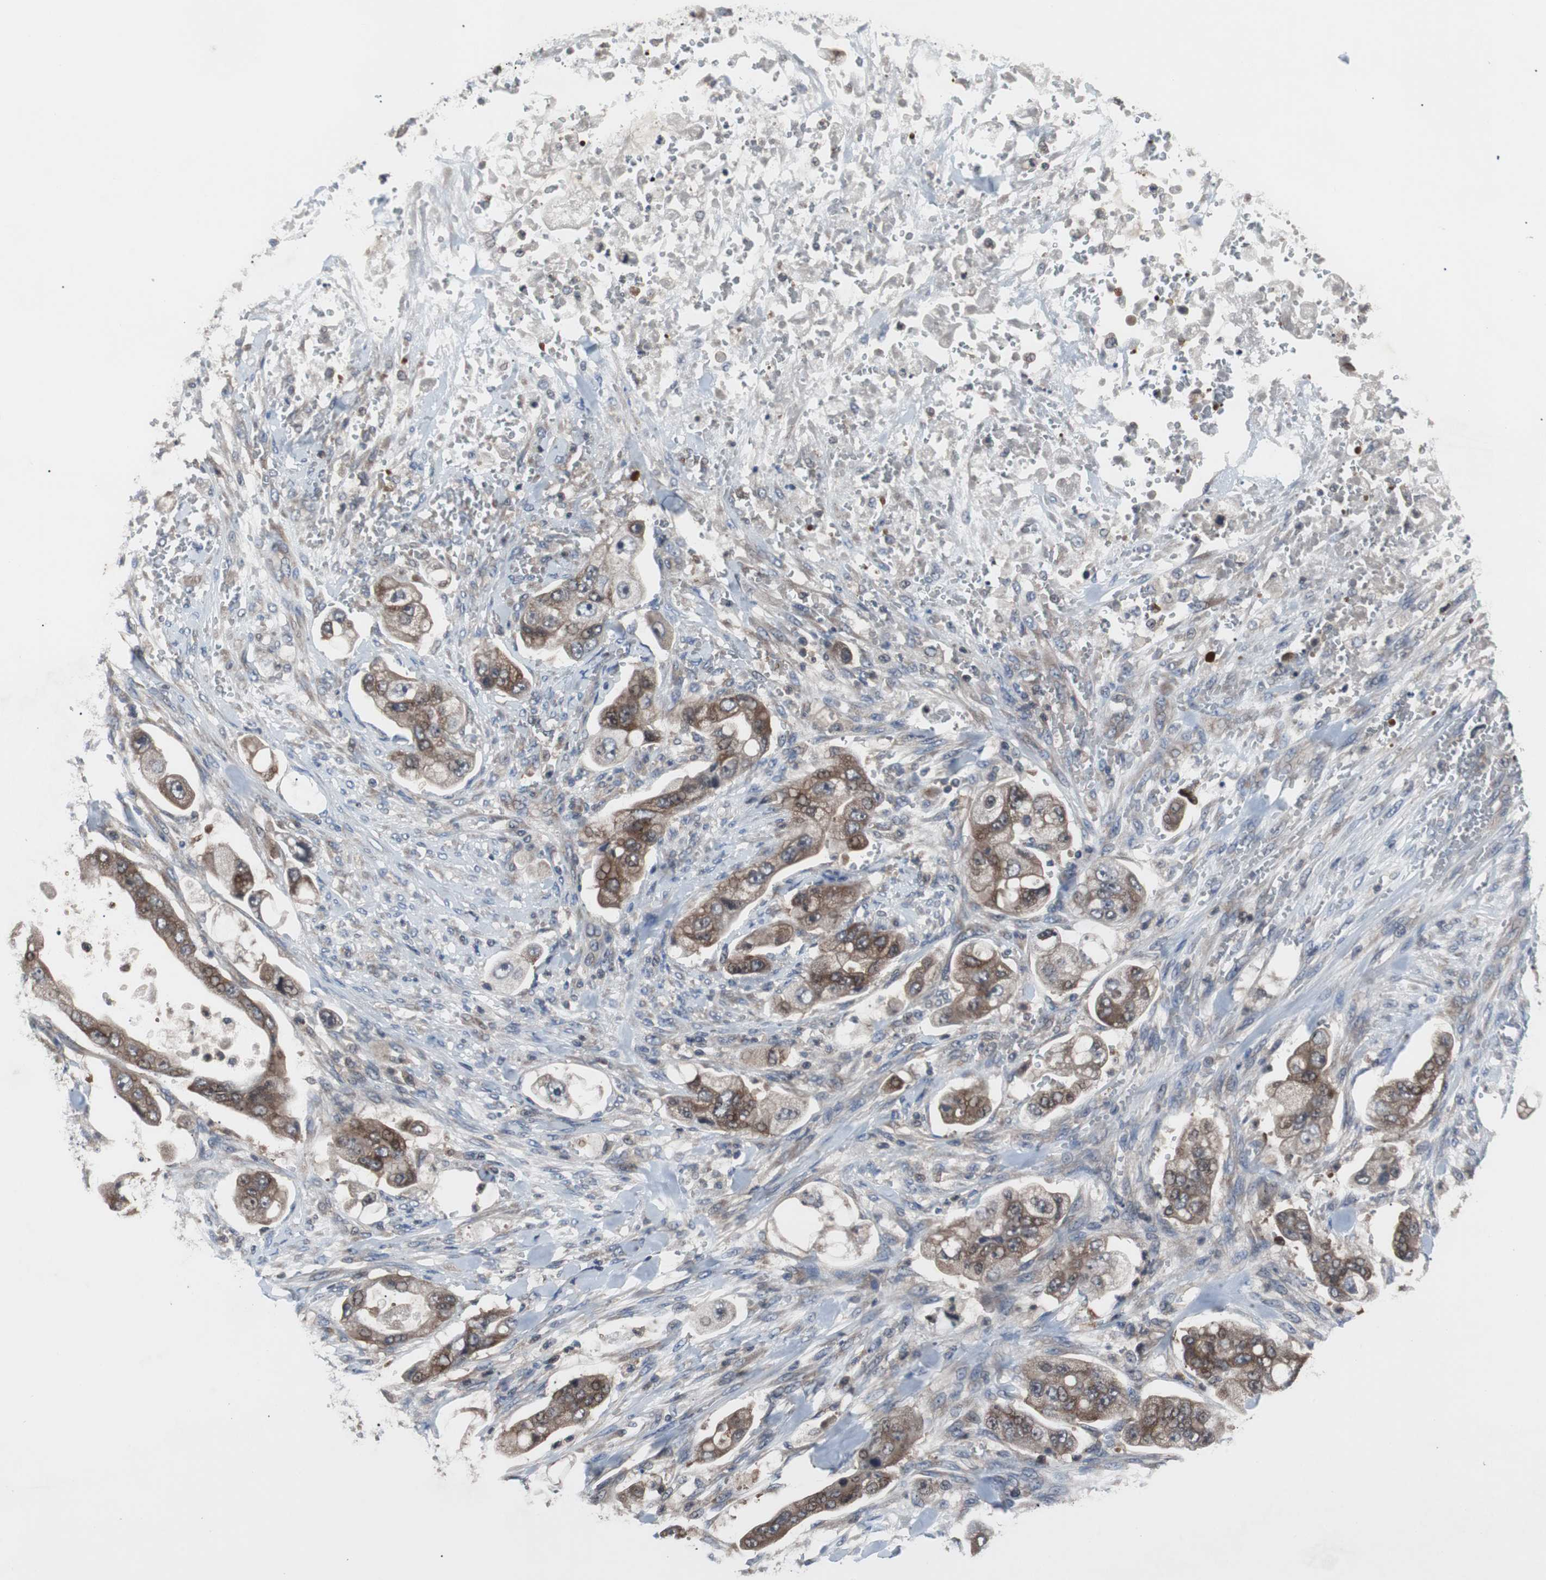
{"staining": {"intensity": "moderate", "quantity": ">75%", "location": "cytoplasmic/membranous"}, "tissue": "stomach cancer", "cell_type": "Tumor cells", "image_type": "cancer", "snomed": [{"axis": "morphology", "description": "Adenocarcinoma, NOS"}, {"axis": "topography", "description": "Stomach"}], "caption": "The histopathology image exhibits staining of adenocarcinoma (stomach), revealing moderate cytoplasmic/membranous protein positivity (brown color) within tumor cells.", "gene": "PAK1", "patient": {"sex": "male", "age": 62}}